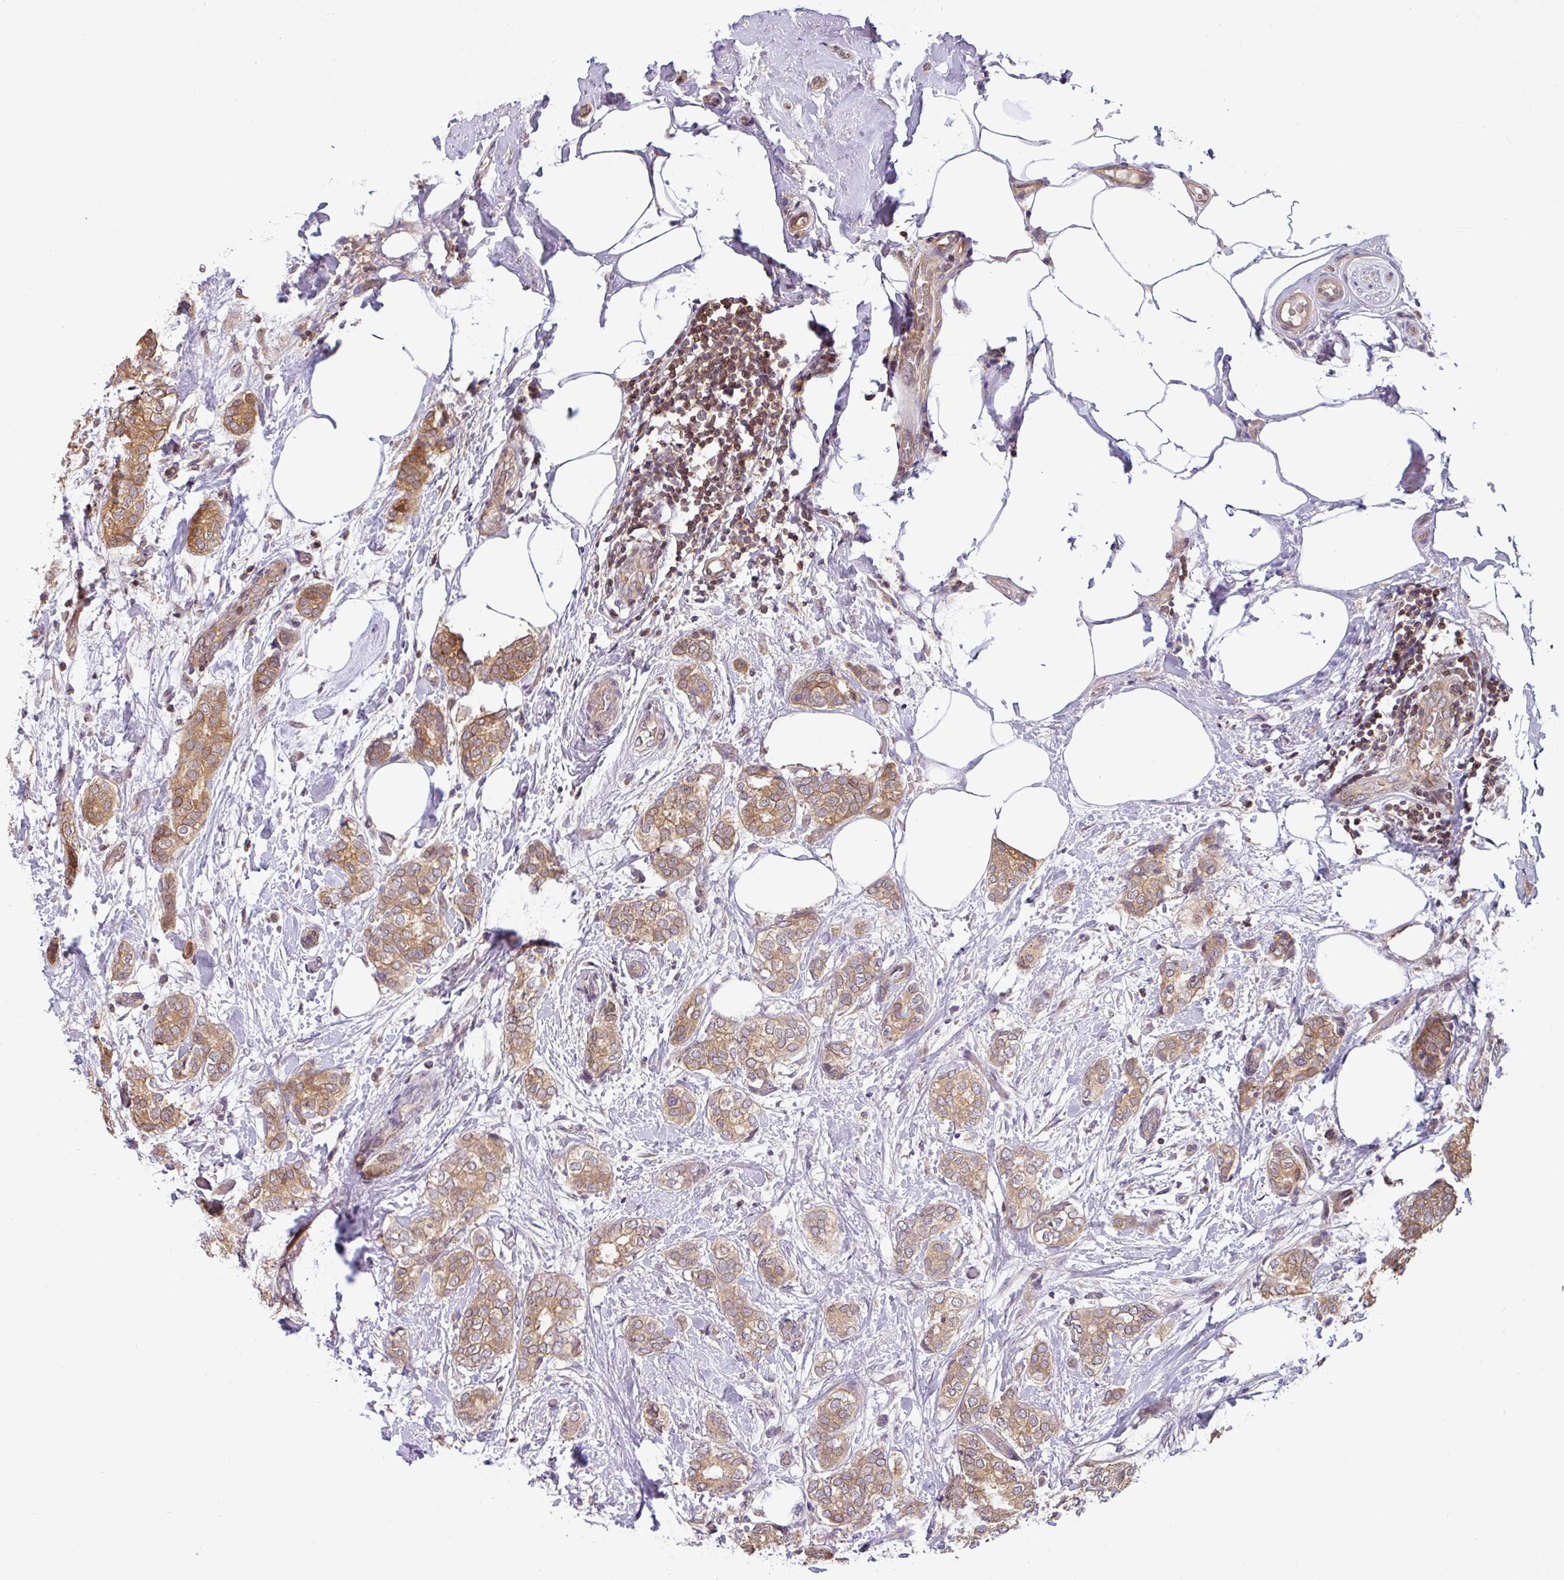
{"staining": {"intensity": "moderate", "quantity": ">75%", "location": "cytoplasmic/membranous"}, "tissue": "breast cancer", "cell_type": "Tumor cells", "image_type": "cancer", "snomed": [{"axis": "morphology", "description": "Duct carcinoma"}, {"axis": "topography", "description": "Breast"}], "caption": "Protein expression by immunohistochemistry (IHC) exhibits moderate cytoplasmic/membranous positivity in approximately >75% of tumor cells in breast cancer. (IHC, brightfield microscopy, high magnification).", "gene": "SHB", "patient": {"sex": "female", "age": 73}}